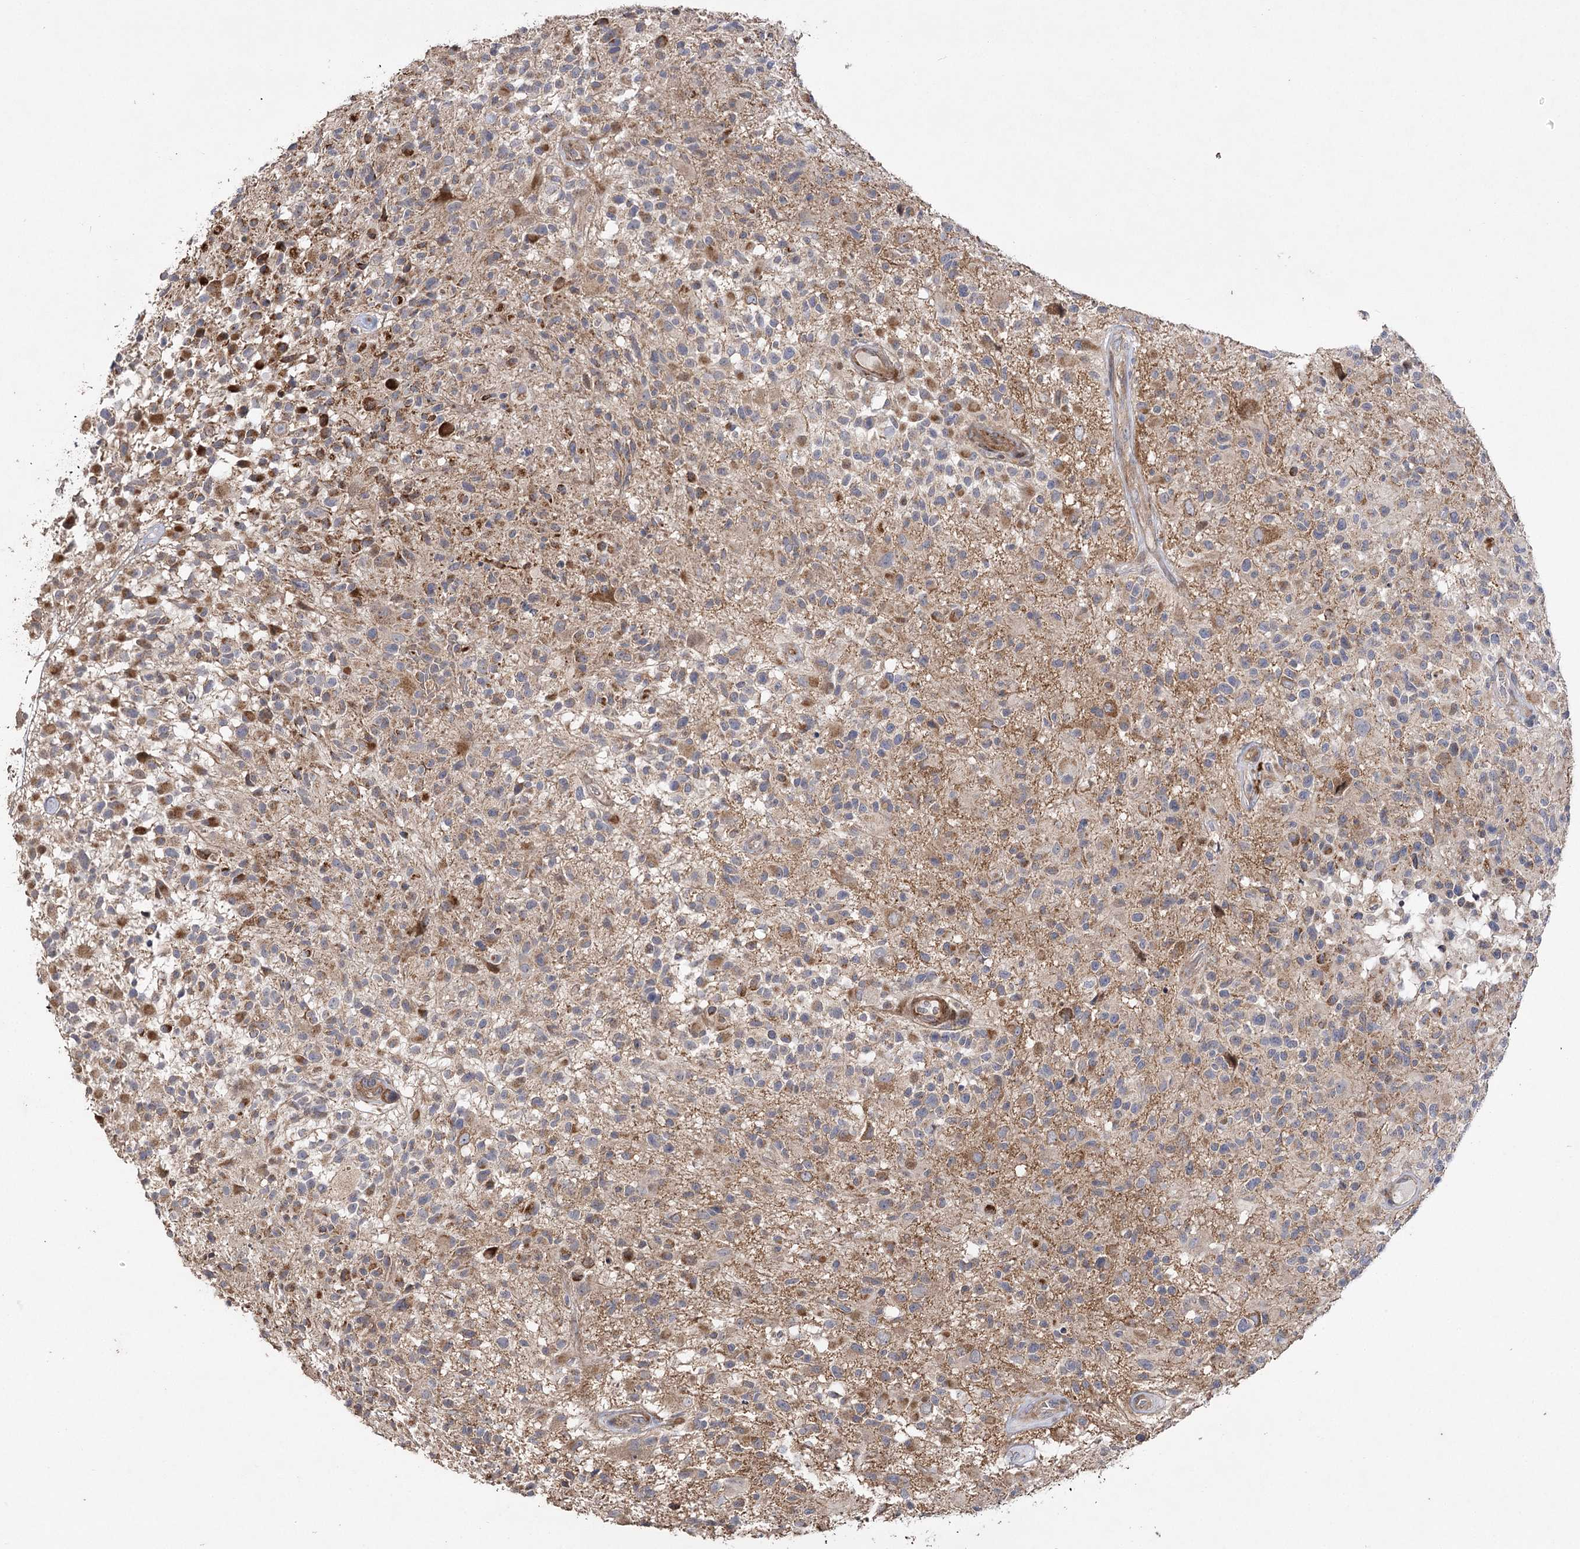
{"staining": {"intensity": "moderate", "quantity": "25%-75%", "location": "cytoplasmic/membranous"}, "tissue": "glioma", "cell_type": "Tumor cells", "image_type": "cancer", "snomed": [{"axis": "morphology", "description": "Glioma, malignant, High grade"}, {"axis": "morphology", "description": "Glioblastoma, NOS"}, {"axis": "topography", "description": "Brain"}], "caption": "The micrograph reveals a brown stain indicating the presence of a protein in the cytoplasmic/membranous of tumor cells in glioblastoma.", "gene": "OBSL1", "patient": {"sex": "male", "age": 60}}